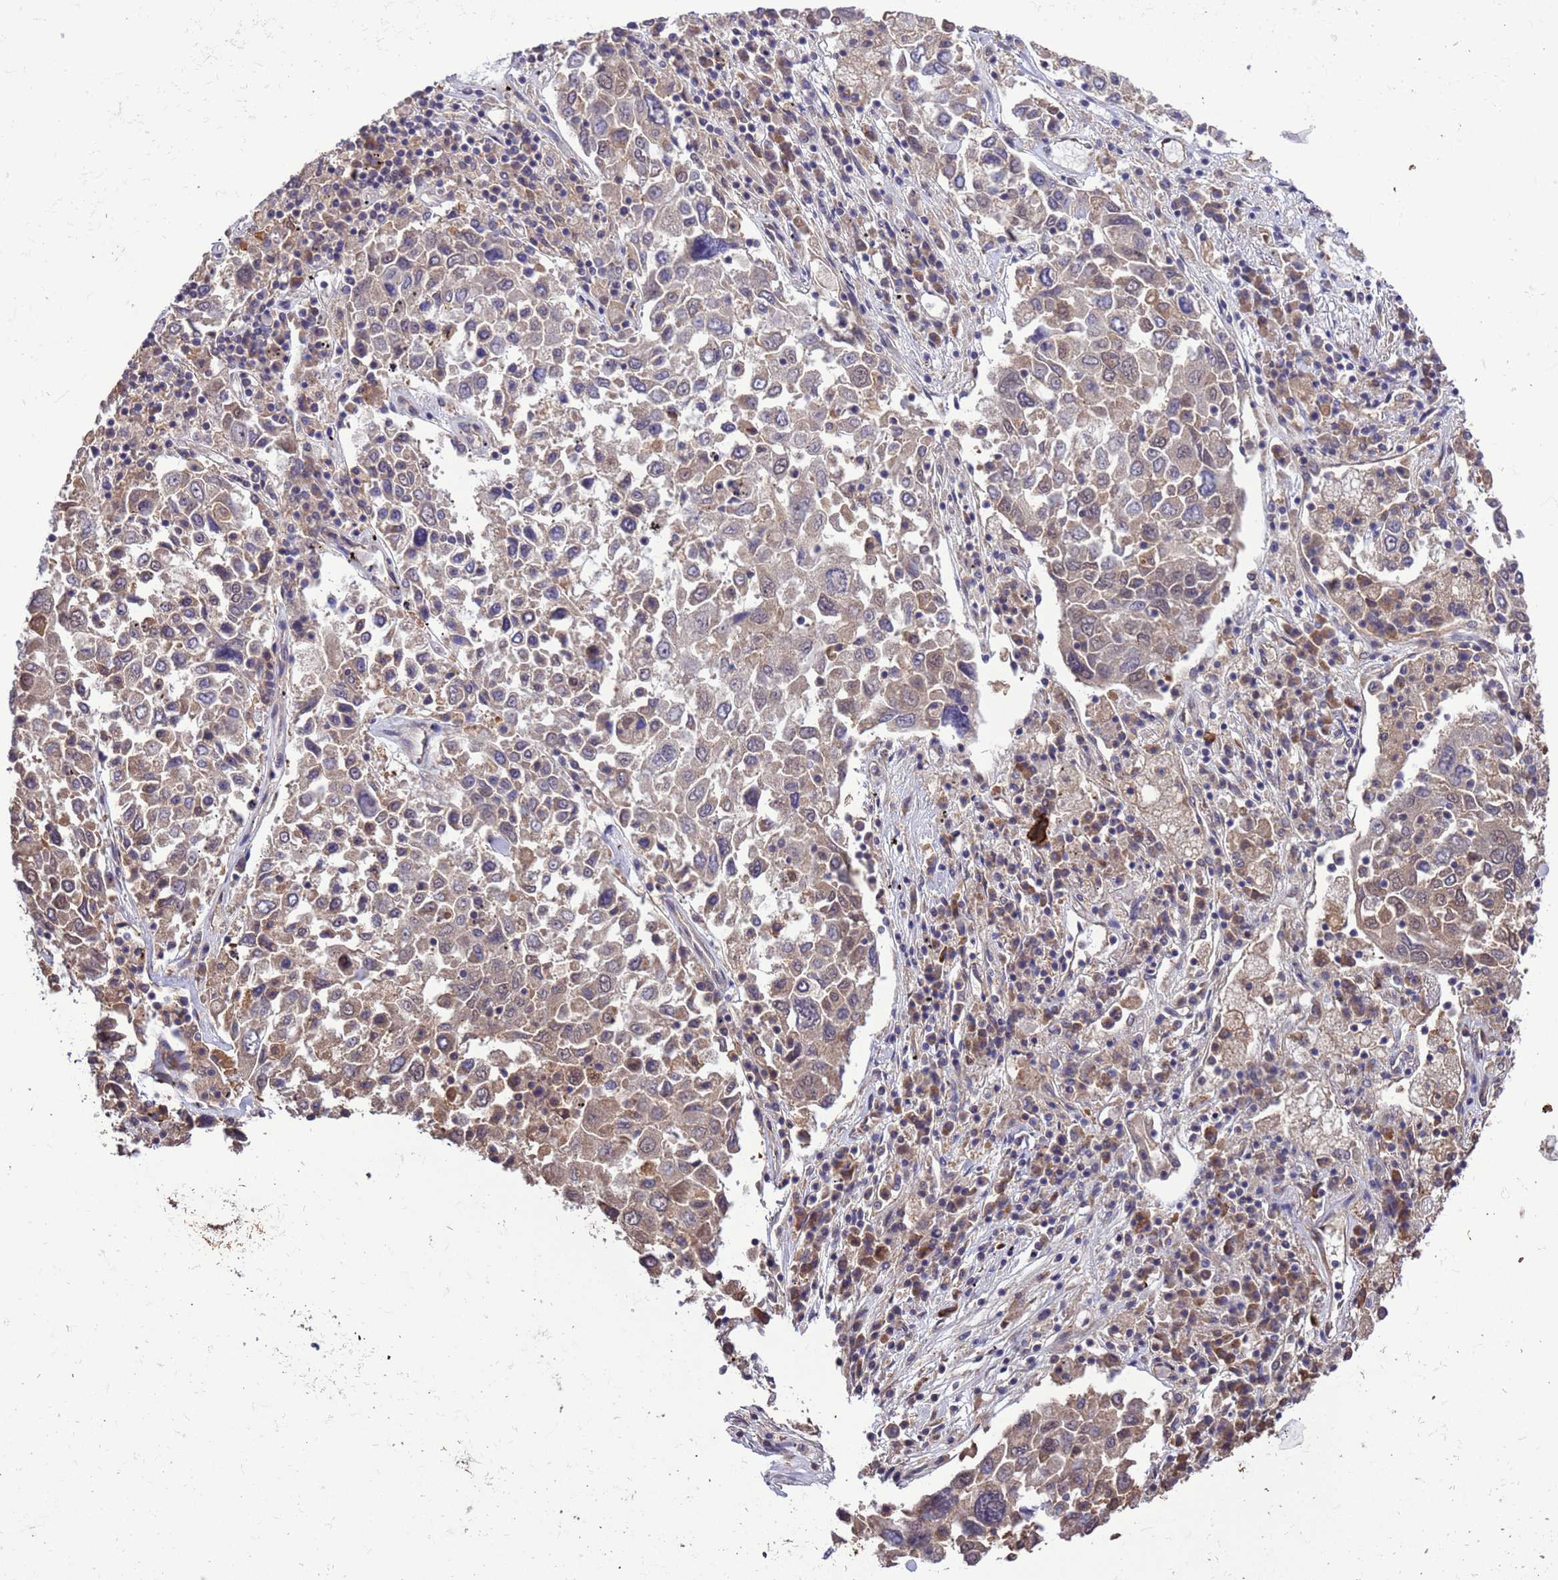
{"staining": {"intensity": "negative", "quantity": "none", "location": "none"}, "tissue": "lung cancer", "cell_type": "Tumor cells", "image_type": "cancer", "snomed": [{"axis": "morphology", "description": "Squamous cell carcinoma, NOS"}, {"axis": "topography", "description": "Lung"}], "caption": "A photomicrograph of lung cancer (squamous cell carcinoma) stained for a protein exhibits no brown staining in tumor cells.", "gene": "ZFP69B", "patient": {"sex": "male", "age": 65}}